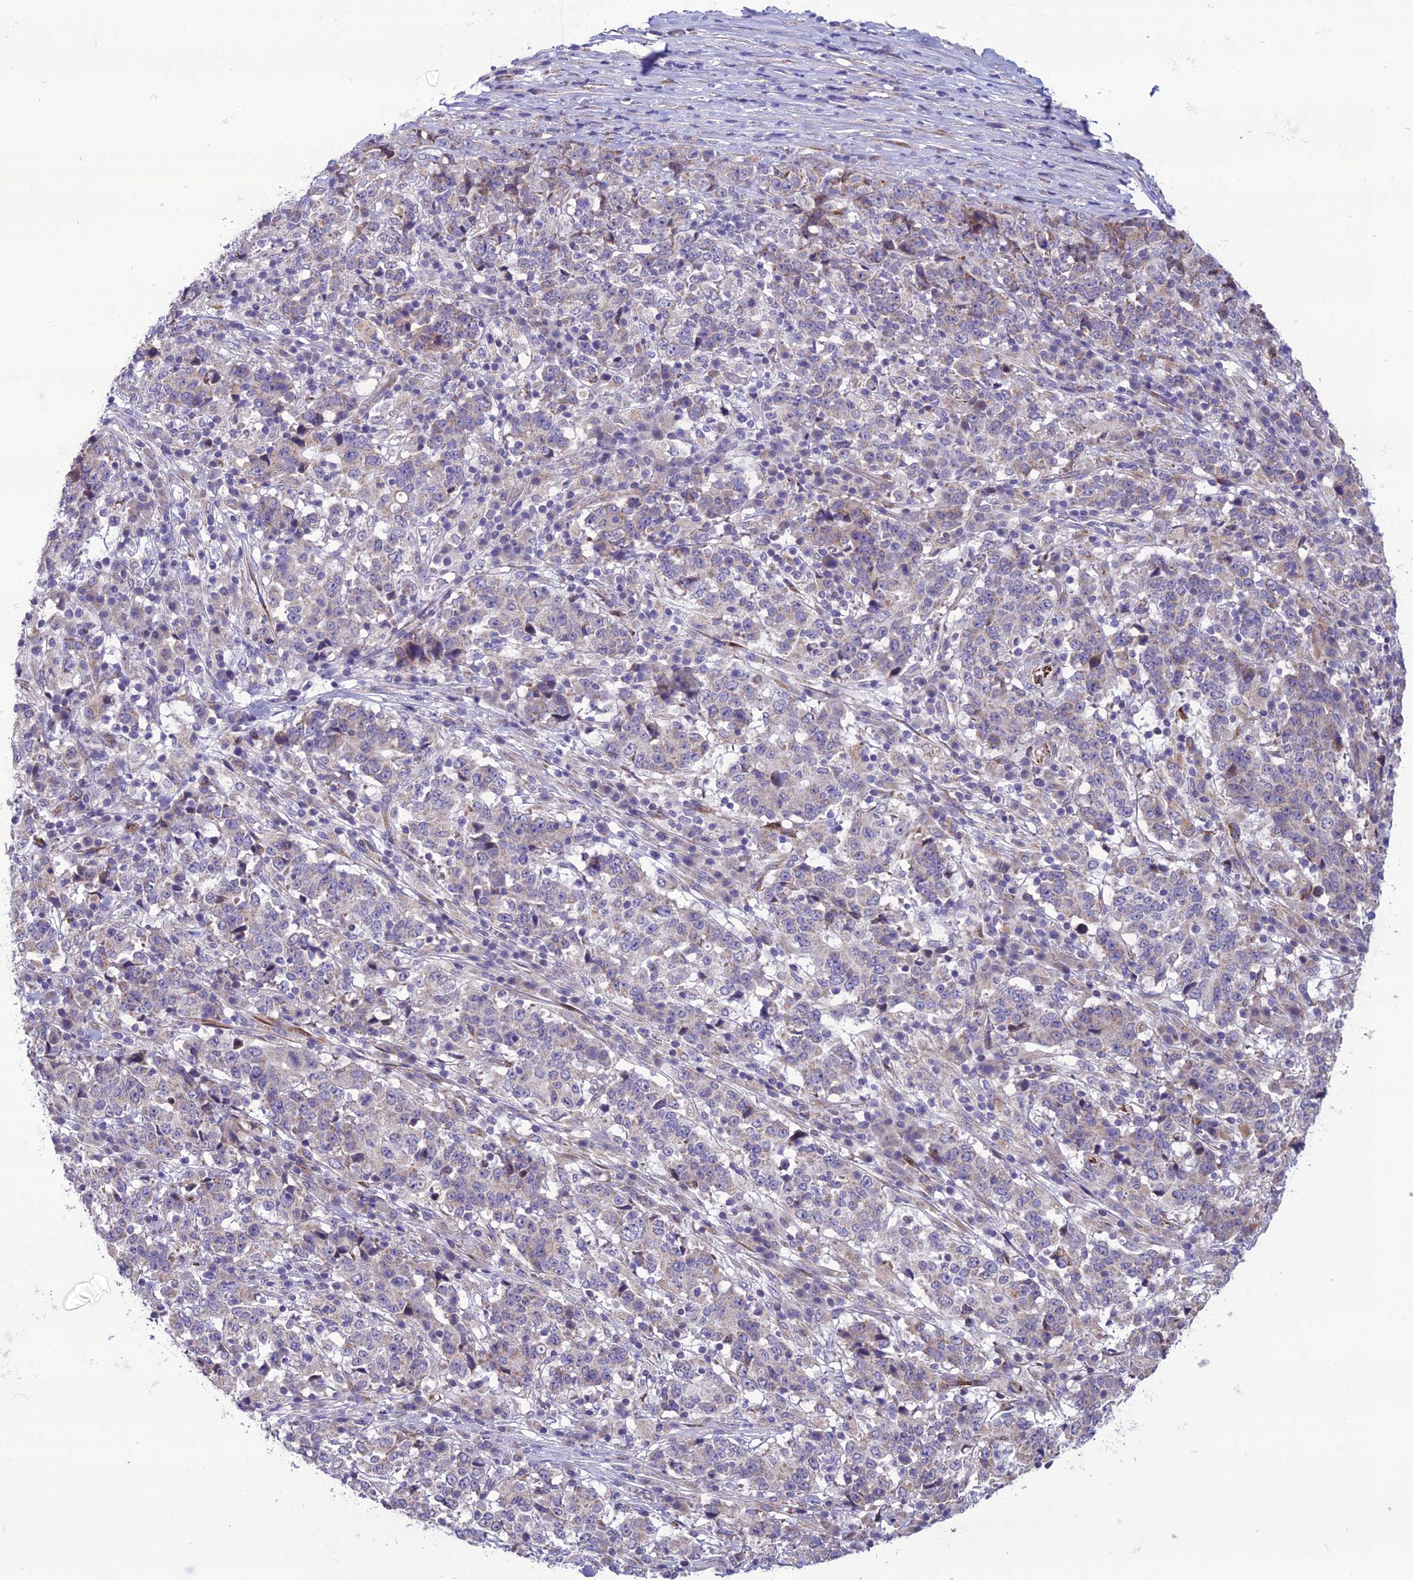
{"staining": {"intensity": "weak", "quantity": "<25%", "location": "cytoplasmic/membranous"}, "tissue": "stomach cancer", "cell_type": "Tumor cells", "image_type": "cancer", "snomed": [{"axis": "morphology", "description": "Adenocarcinoma, NOS"}, {"axis": "topography", "description": "Stomach"}], "caption": "Tumor cells are negative for protein expression in human adenocarcinoma (stomach).", "gene": "NODAL", "patient": {"sex": "male", "age": 59}}